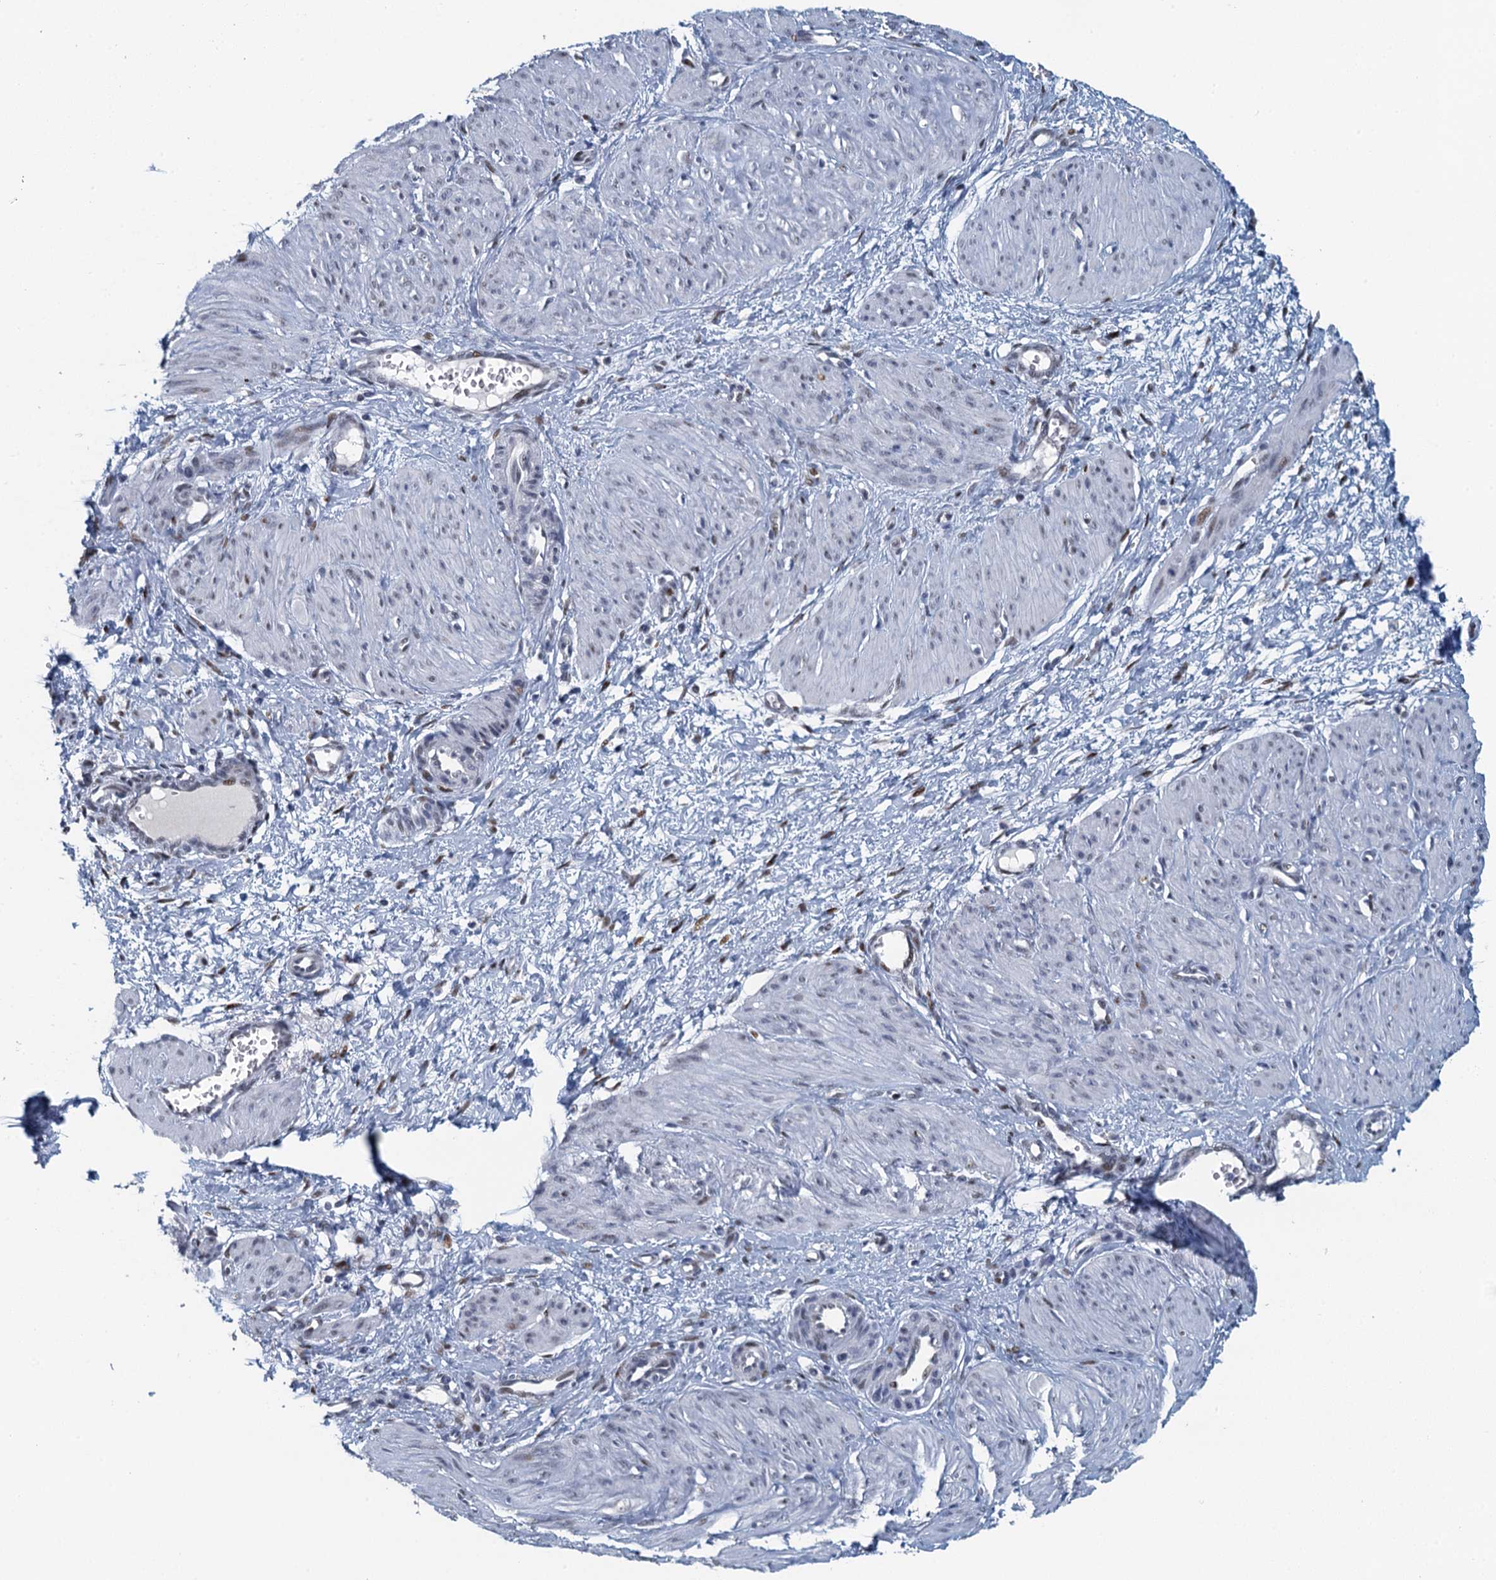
{"staining": {"intensity": "negative", "quantity": "none", "location": "none"}, "tissue": "smooth muscle", "cell_type": "Smooth muscle cells", "image_type": "normal", "snomed": [{"axis": "morphology", "description": "Normal tissue, NOS"}, {"axis": "topography", "description": "Endometrium"}], "caption": "Immunohistochemistry (IHC) micrograph of unremarkable smooth muscle: human smooth muscle stained with DAB (3,3'-diaminobenzidine) exhibits no significant protein positivity in smooth muscle cells. (Stains: DAB IHC with hematoxylin counter stain, Microscopy: brightfield microscopy at high magnification).", "gene": "TTLL9", "patient": {"sex": "female", "age": 33}}